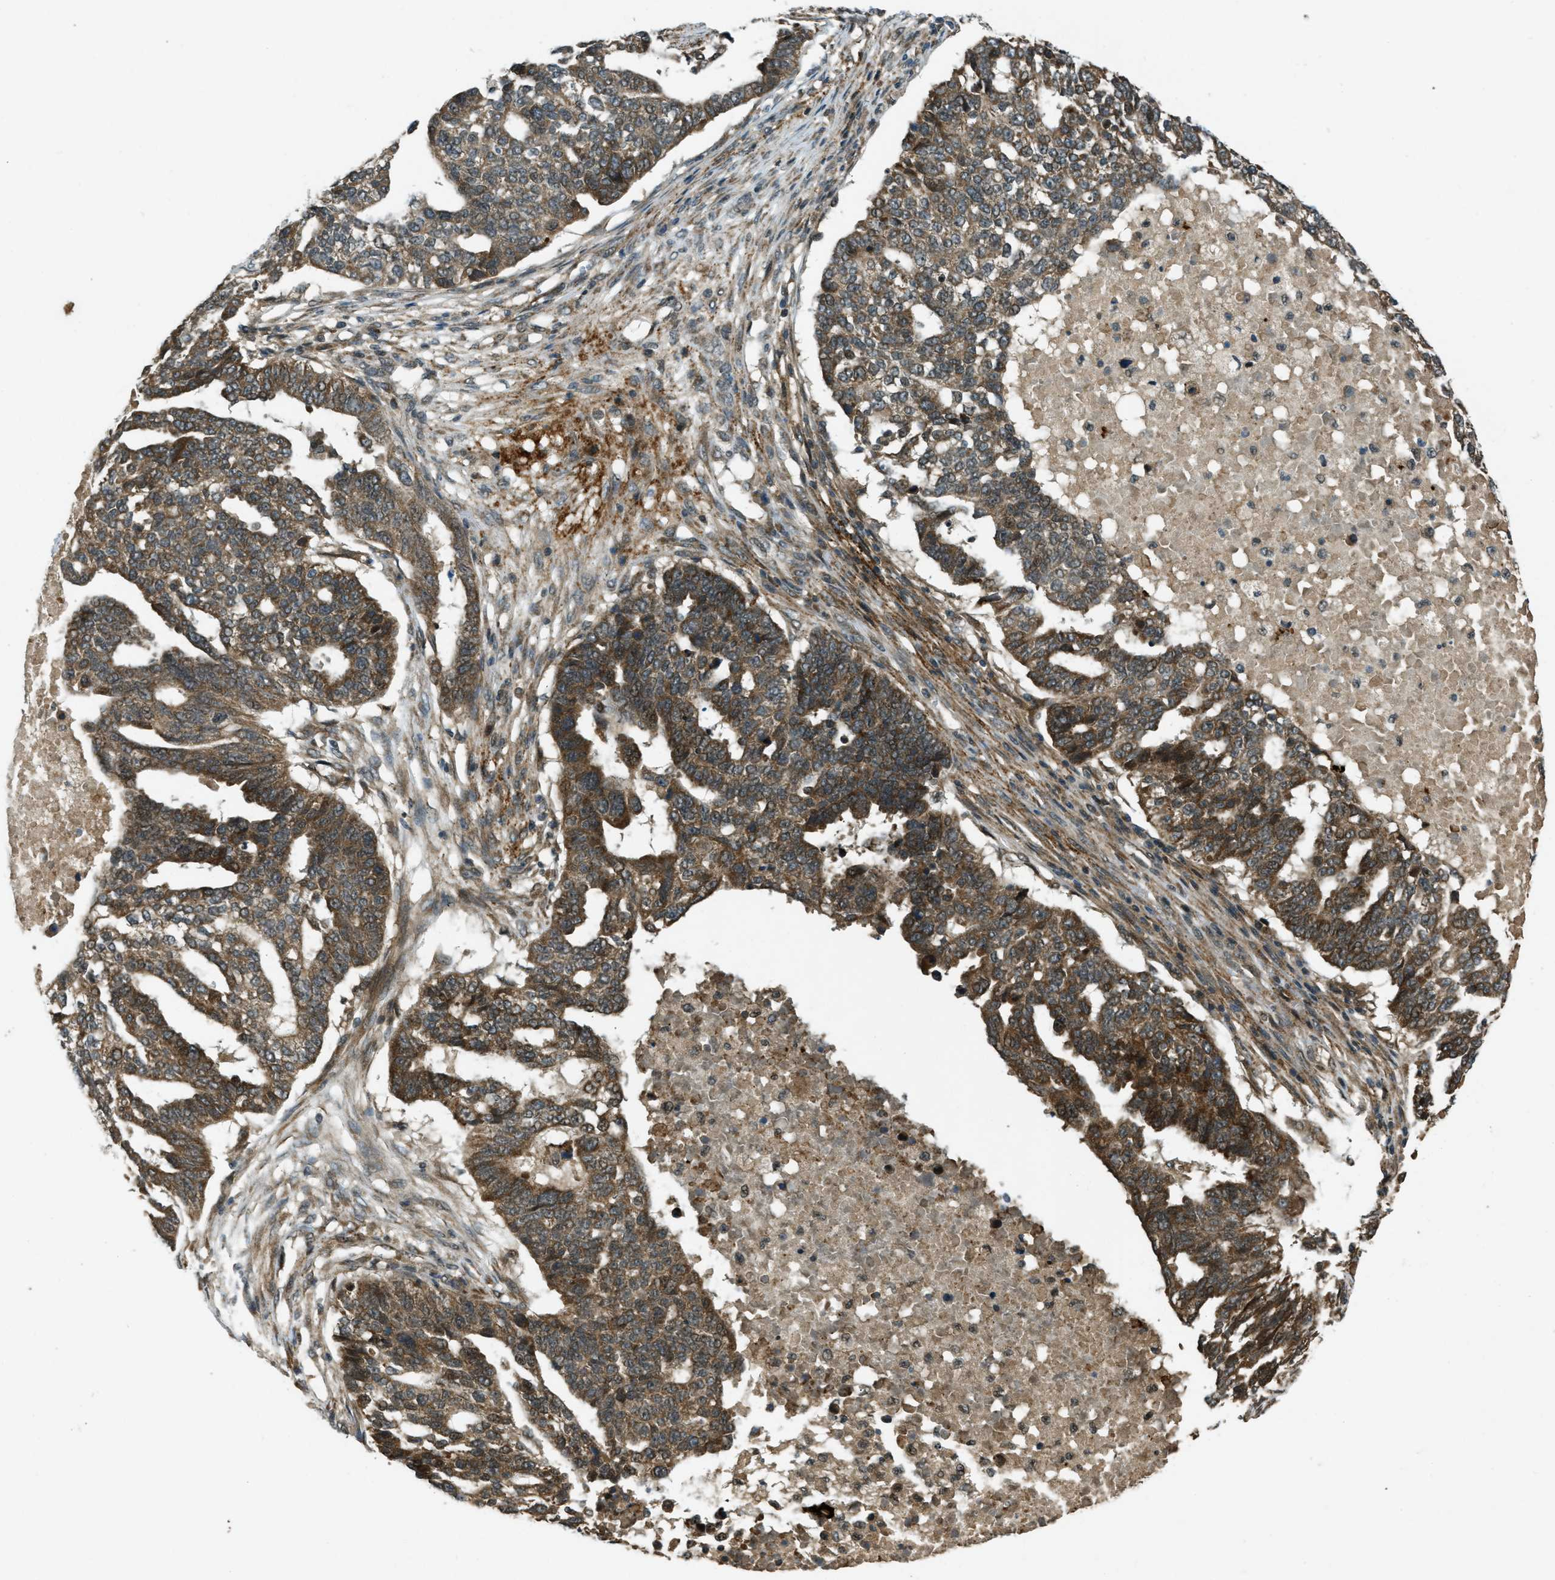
{"staining": {"intensity": "moderate", "quantity": ">75%", "location": "cytoplasmic/membranous"}, "tissue": "ovarian cancer", "cell_type": "Tumor cells", "image_type": "cancer", "snomed": [{"axis": "morphology", "description": "Cystadenocarcinoma, serous, NOS"}, {"axis": "topography", "description": "Ovary"}], "caption": "Immunohistochemical staining of human serous cystadenocarcinoma (ovarian) reveals medium levels of moderate cytoplasmic/membranous staining in approximately >75% of tumor cells. (Brightfield microscopy of DAB IHC at high magnification).", "gene": "EIF2AK3", "patient": {"sex": "female", "age": 59}}